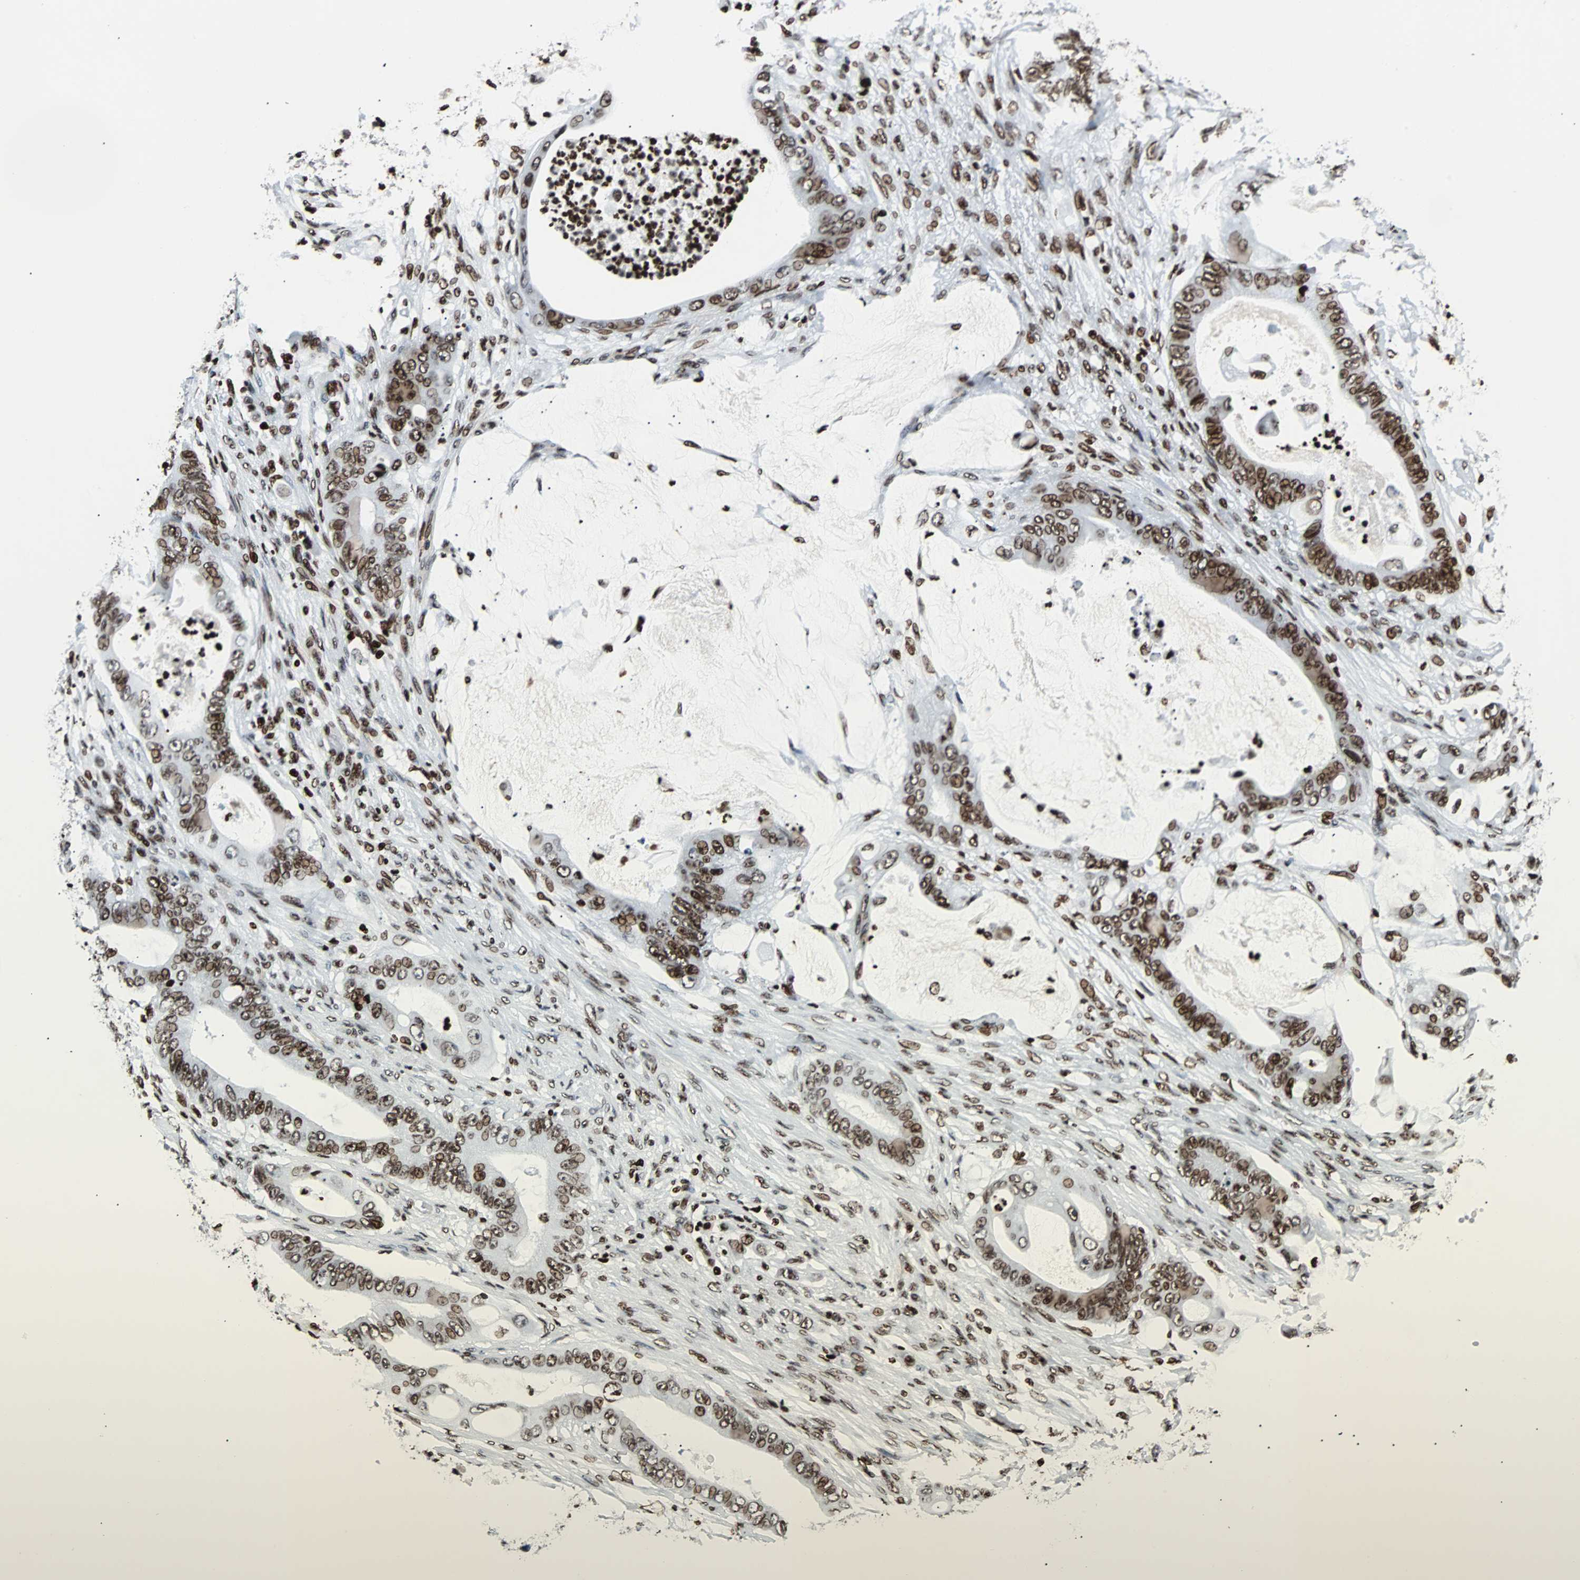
{"staining": {"intensity": "moderate", "quantity": ">75%", "location": "nuclear"}, "tissue": "stomach cancer", "cell_type": "Tumor cells", "image_type": "cancer", "snomed": [{"axis": "morphology", "description": "Adenocarcinoma, NOS"}, {"axis": "topography", "description": "Stomach"}], "caption": "Immunohistochemical staining of human stomach cancer reveals moderate nuclear protein staining in approximately >75% of tumor cells. (DAB IHC with brightfield microscopy, high magnification).", "gene": "ZNF131", "patient": {"sex": "female", "age": 73}}